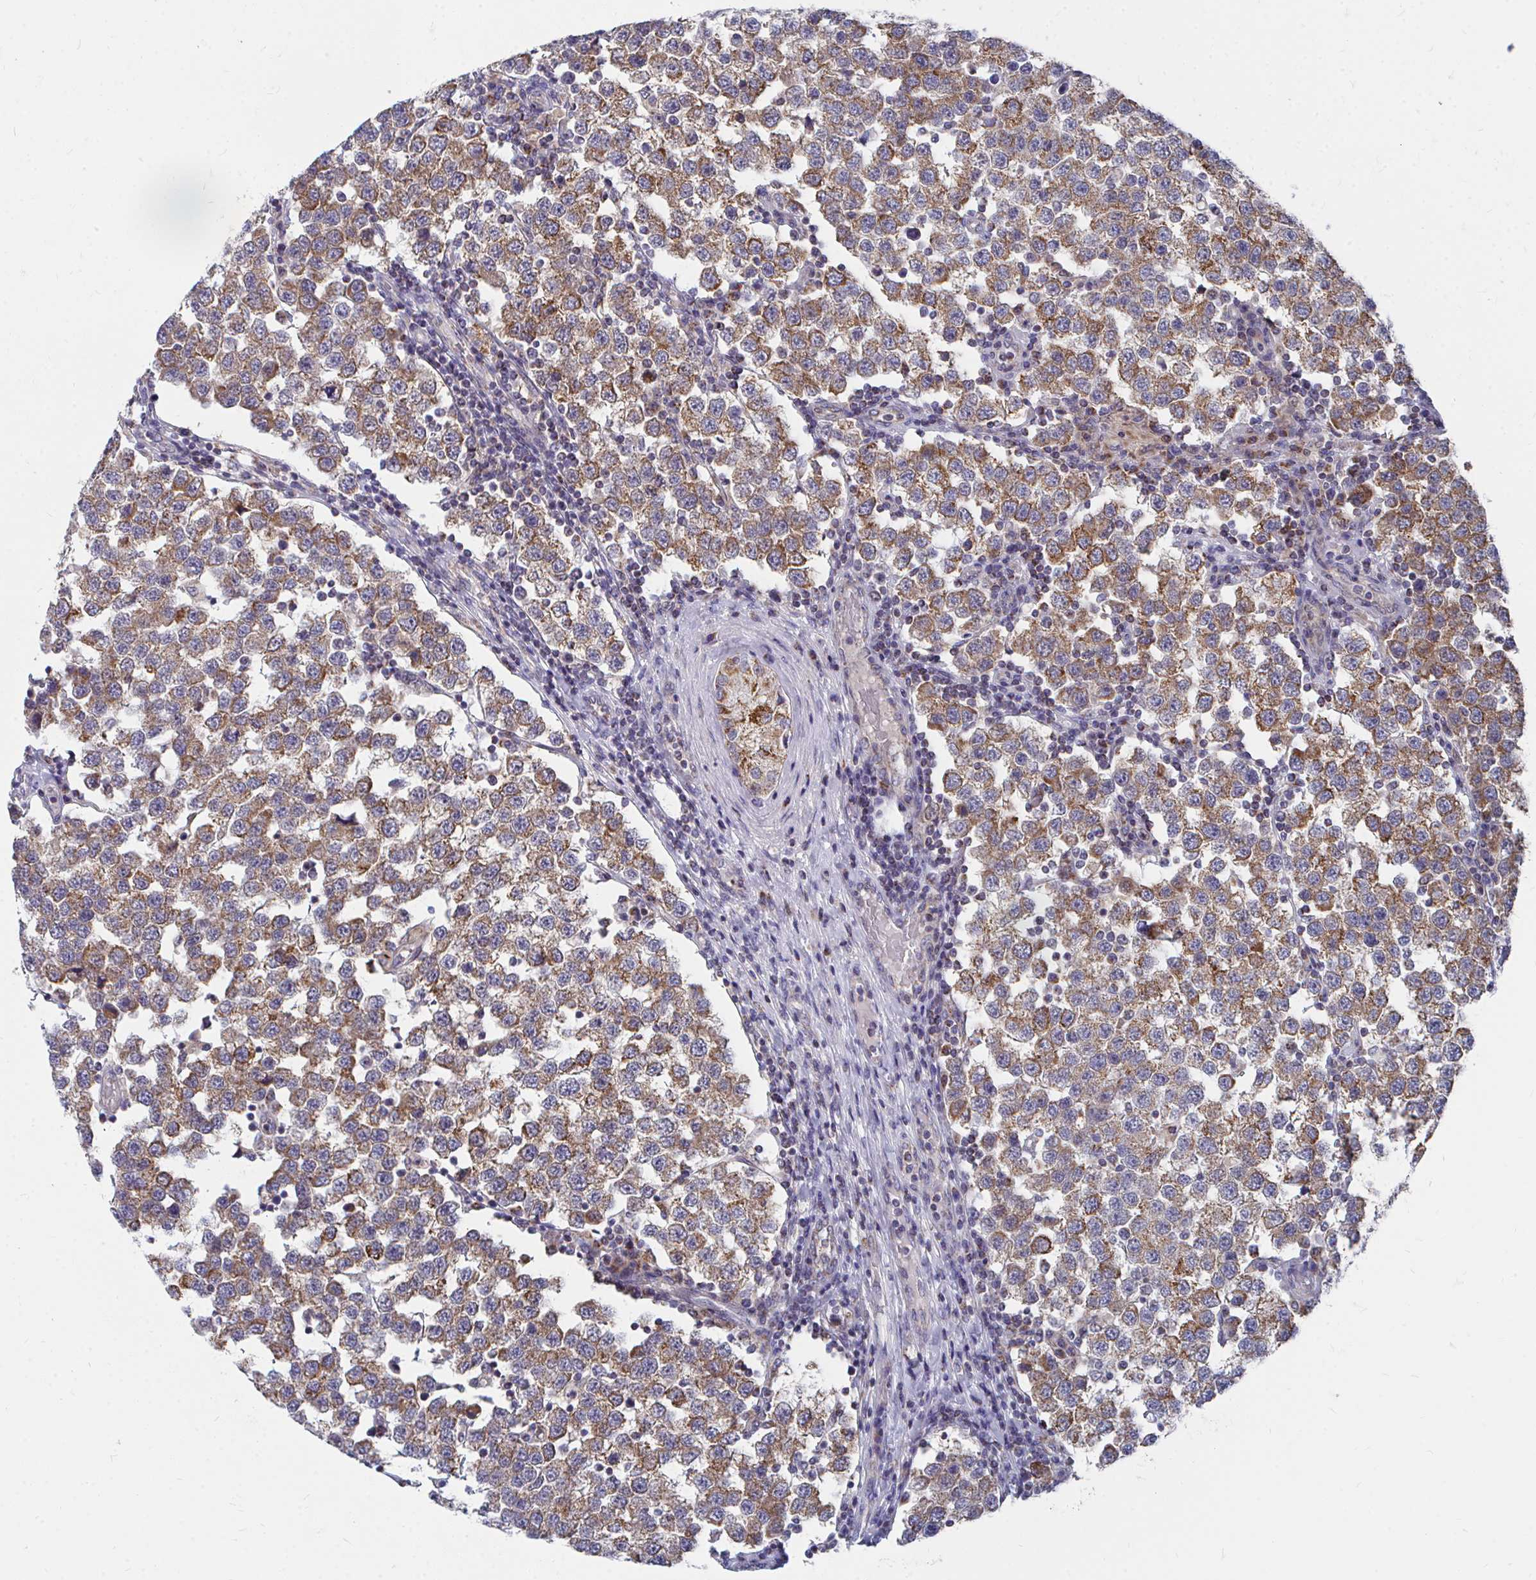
{"staining": {"intensity": "moderate", "quantity": ">75%", "location": "cytoplasmic/membranous"}, "tissue": "testis cancer", "cell_type": "Tumor cells", "image_type": "cancer", "snomed": [{"axis": "morphology", "description": "Seminoma, NOS"}, {"axis": "topography", "description": "Testis"}], "caption": "Protein staining by IHC displays moderate cytoplasmic/membranous expression in about >75% of tumor cells in testis cancer.", "gene": "PEX3", "patient": {"sex": "male", "age": 34}}